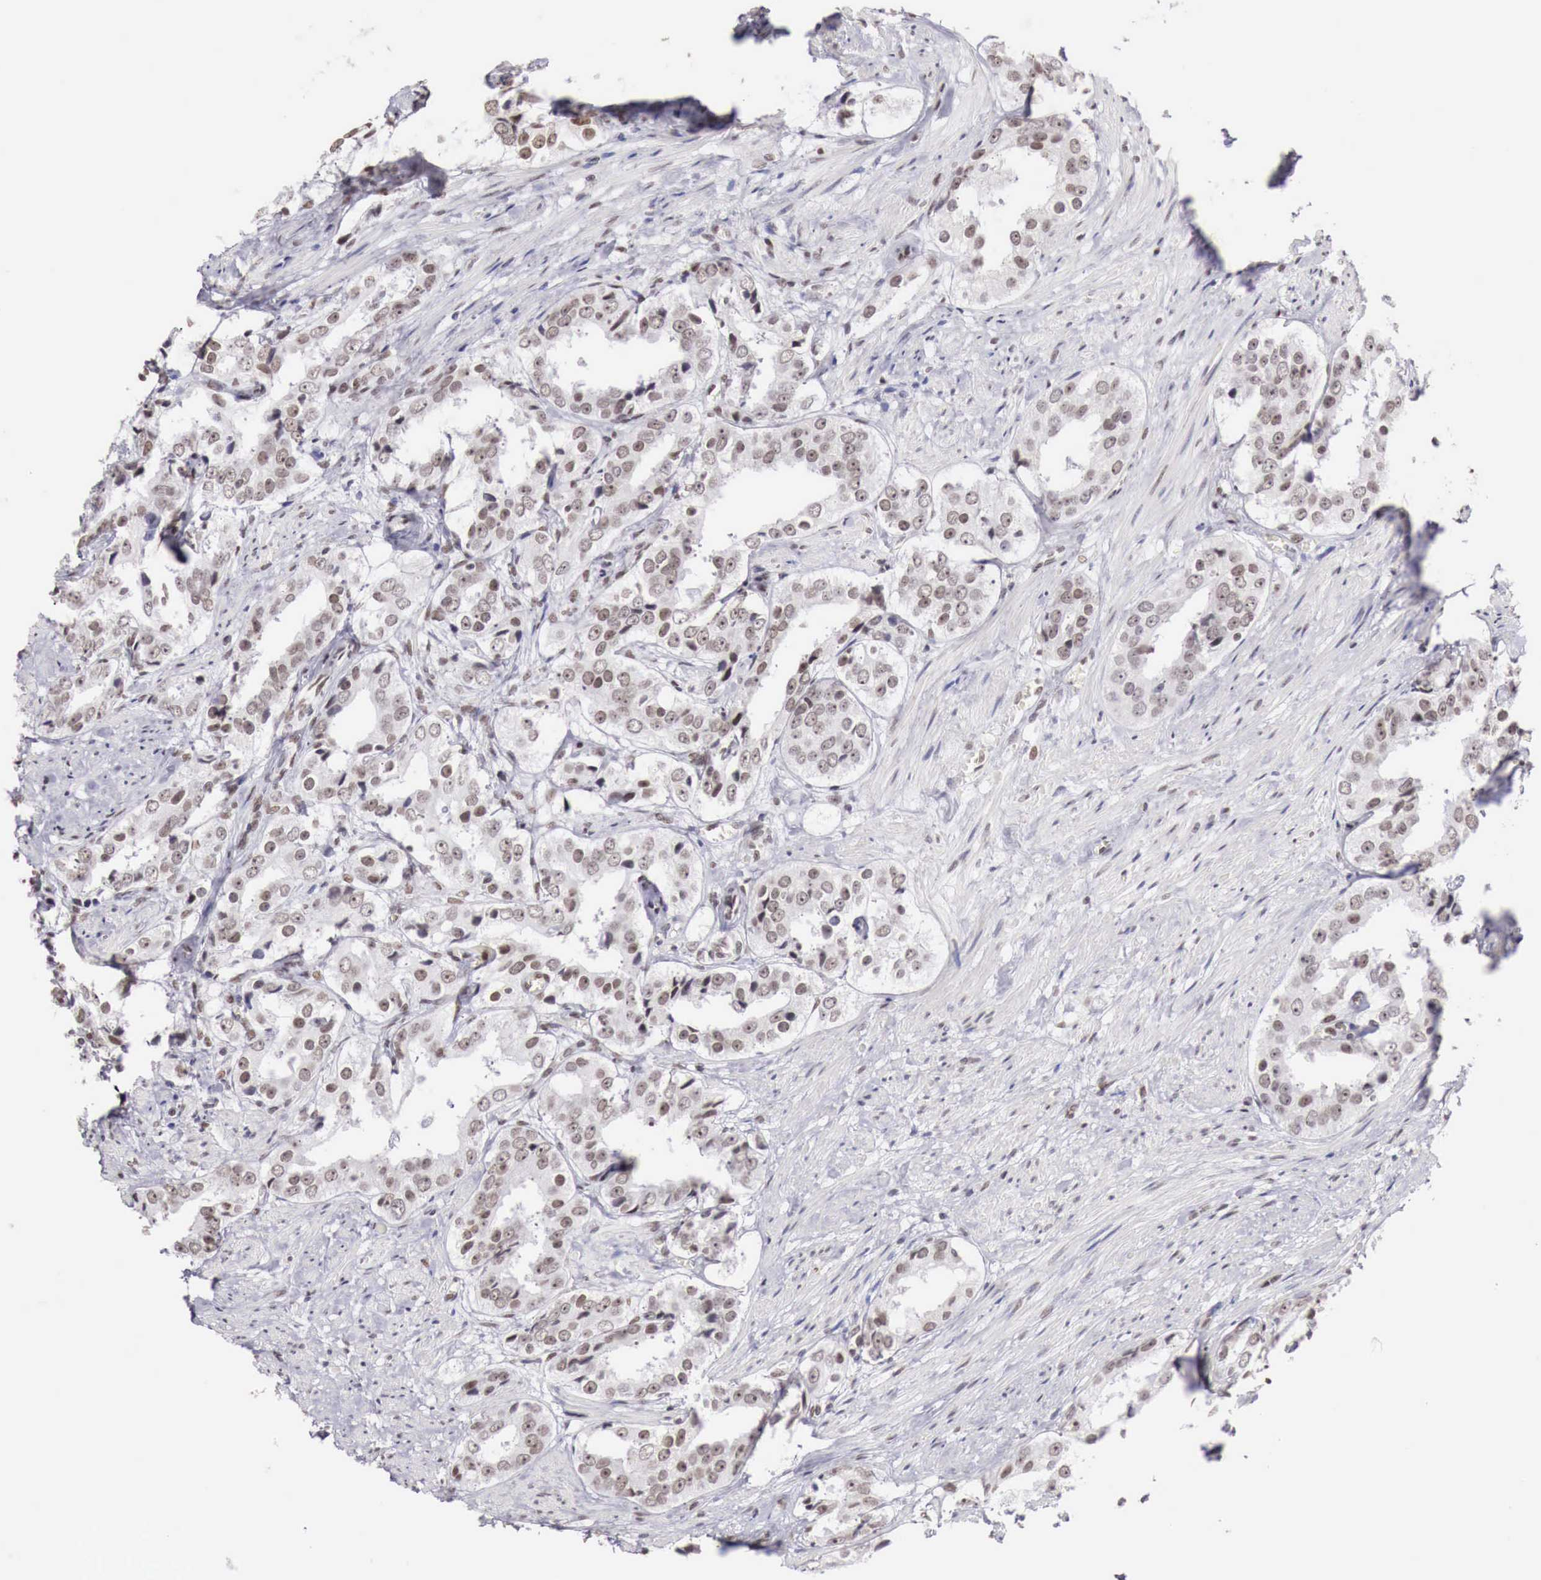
{"staining": {"intensity": "moderate", "quantity": "25%-75%", "location": "nuclear"}, "tissue": "prostate cancer", "cell_type": "Tumor cells", "image_type": "cancer", "snomed": [{"axis": "morphology", "description": "Adenocarcinoma, Medium grade"}, {"axis": "topography", "description": "Prostate"}], "caption": "Immunohistochemistry (IHC) (DAB) staining of human prostate cancer demonstrates moderate nuclear protein positivity in approximately 25%-75% of tumor cells.", "gene": "PHF14", "patient": {"sex": "male", "age": 73}}